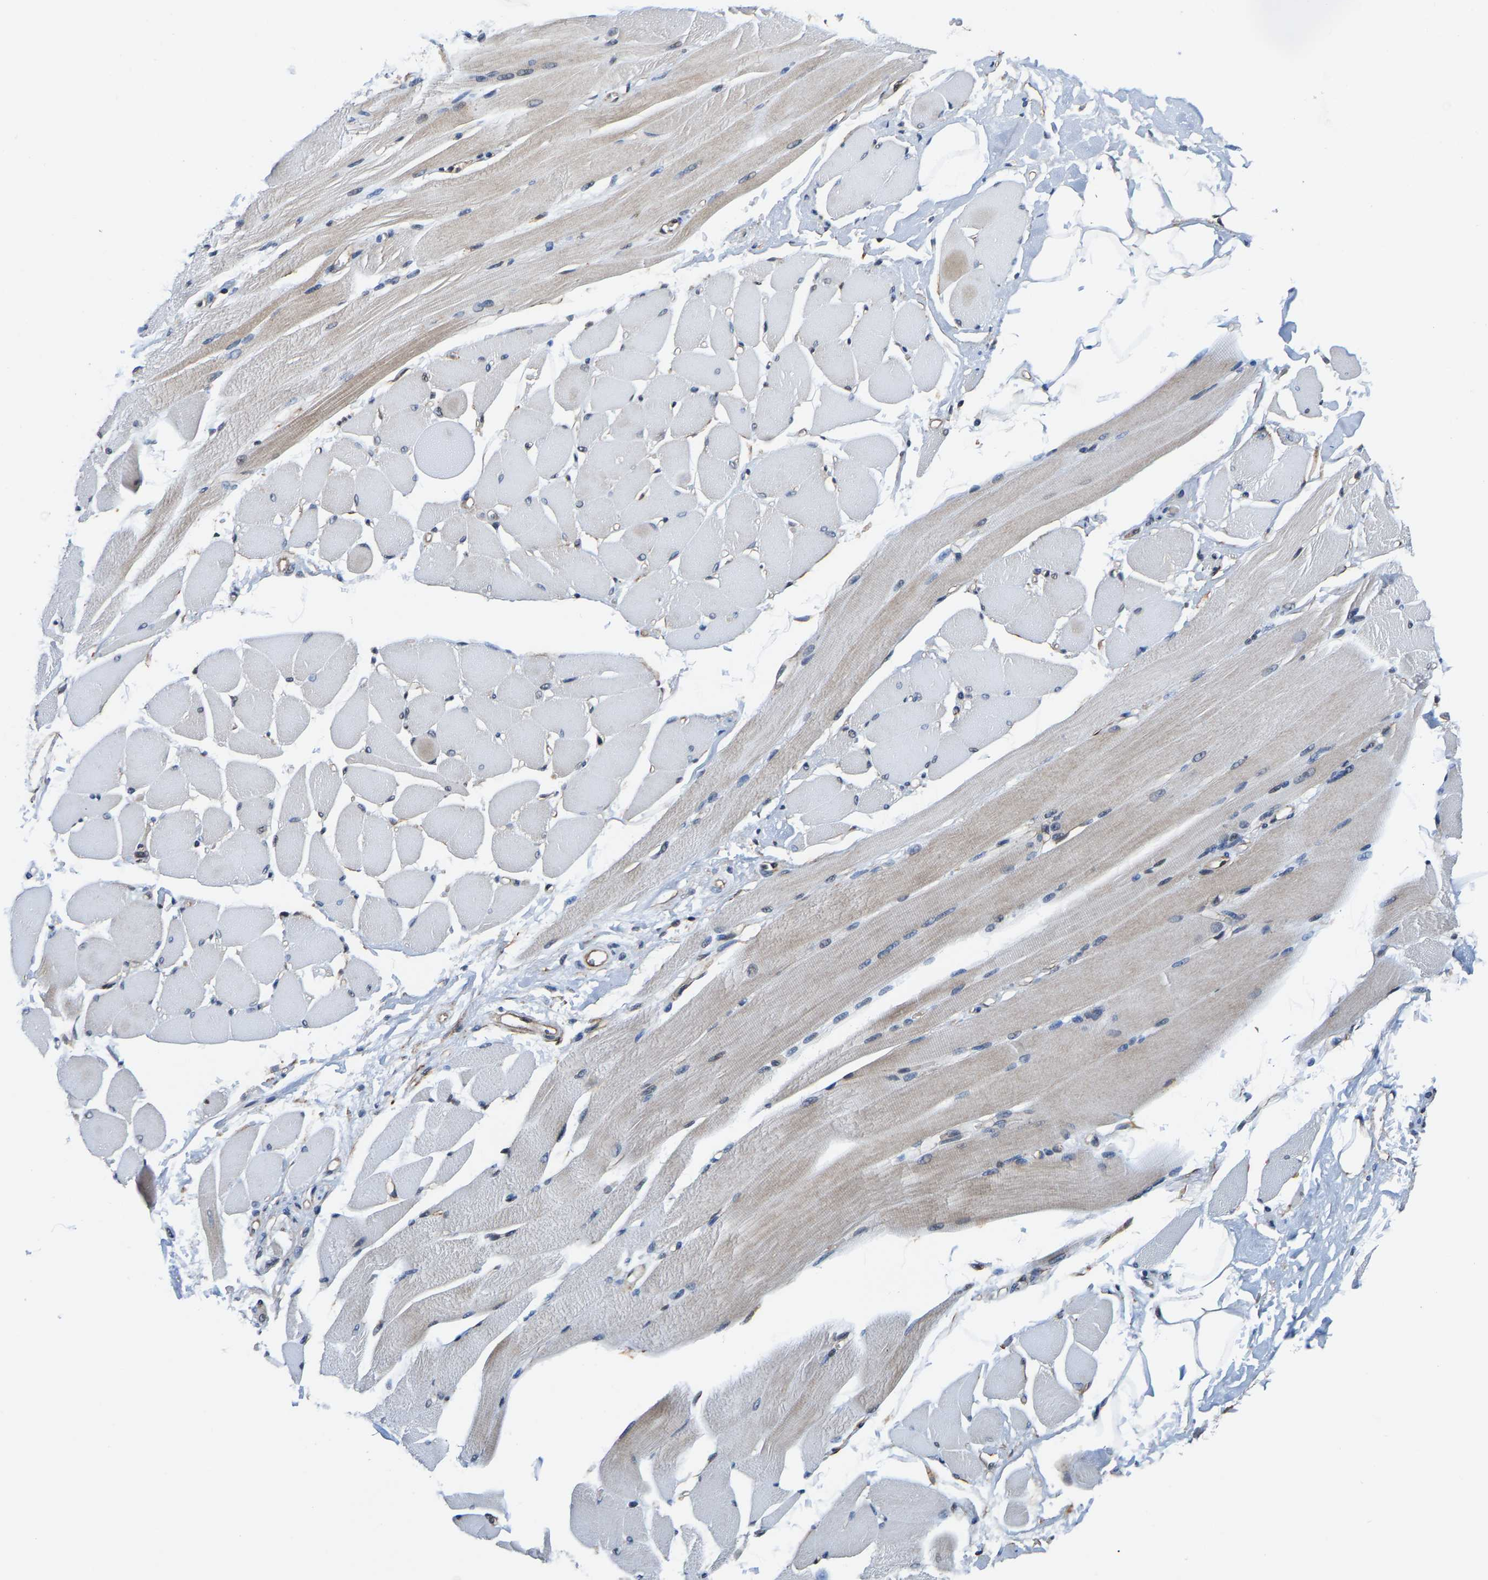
{"staining": {"intensity": "moderate", "quantity": "25%-75%", "location": "cytoplasmic/membranous"}, "tissue": "skeletal muscle", "cell_type": "Myocytes", "image_type": "normal", "snomed": [{"axis": "morphology", "description": "Normal tissue, NOS"}, {"axis": "topography", "description": "Skeletal muscle"}, {"axis": "topography", "description": "Peripheral nerve tissue"}], "caption": "The photomicrograph displays a brown stain indicating the presence of a protein in the cytoplasmic/membranous of myocytes in skeletal muscle.", "gene": "GTPBP10", "patient": {"sex": "female", "age": 84}}